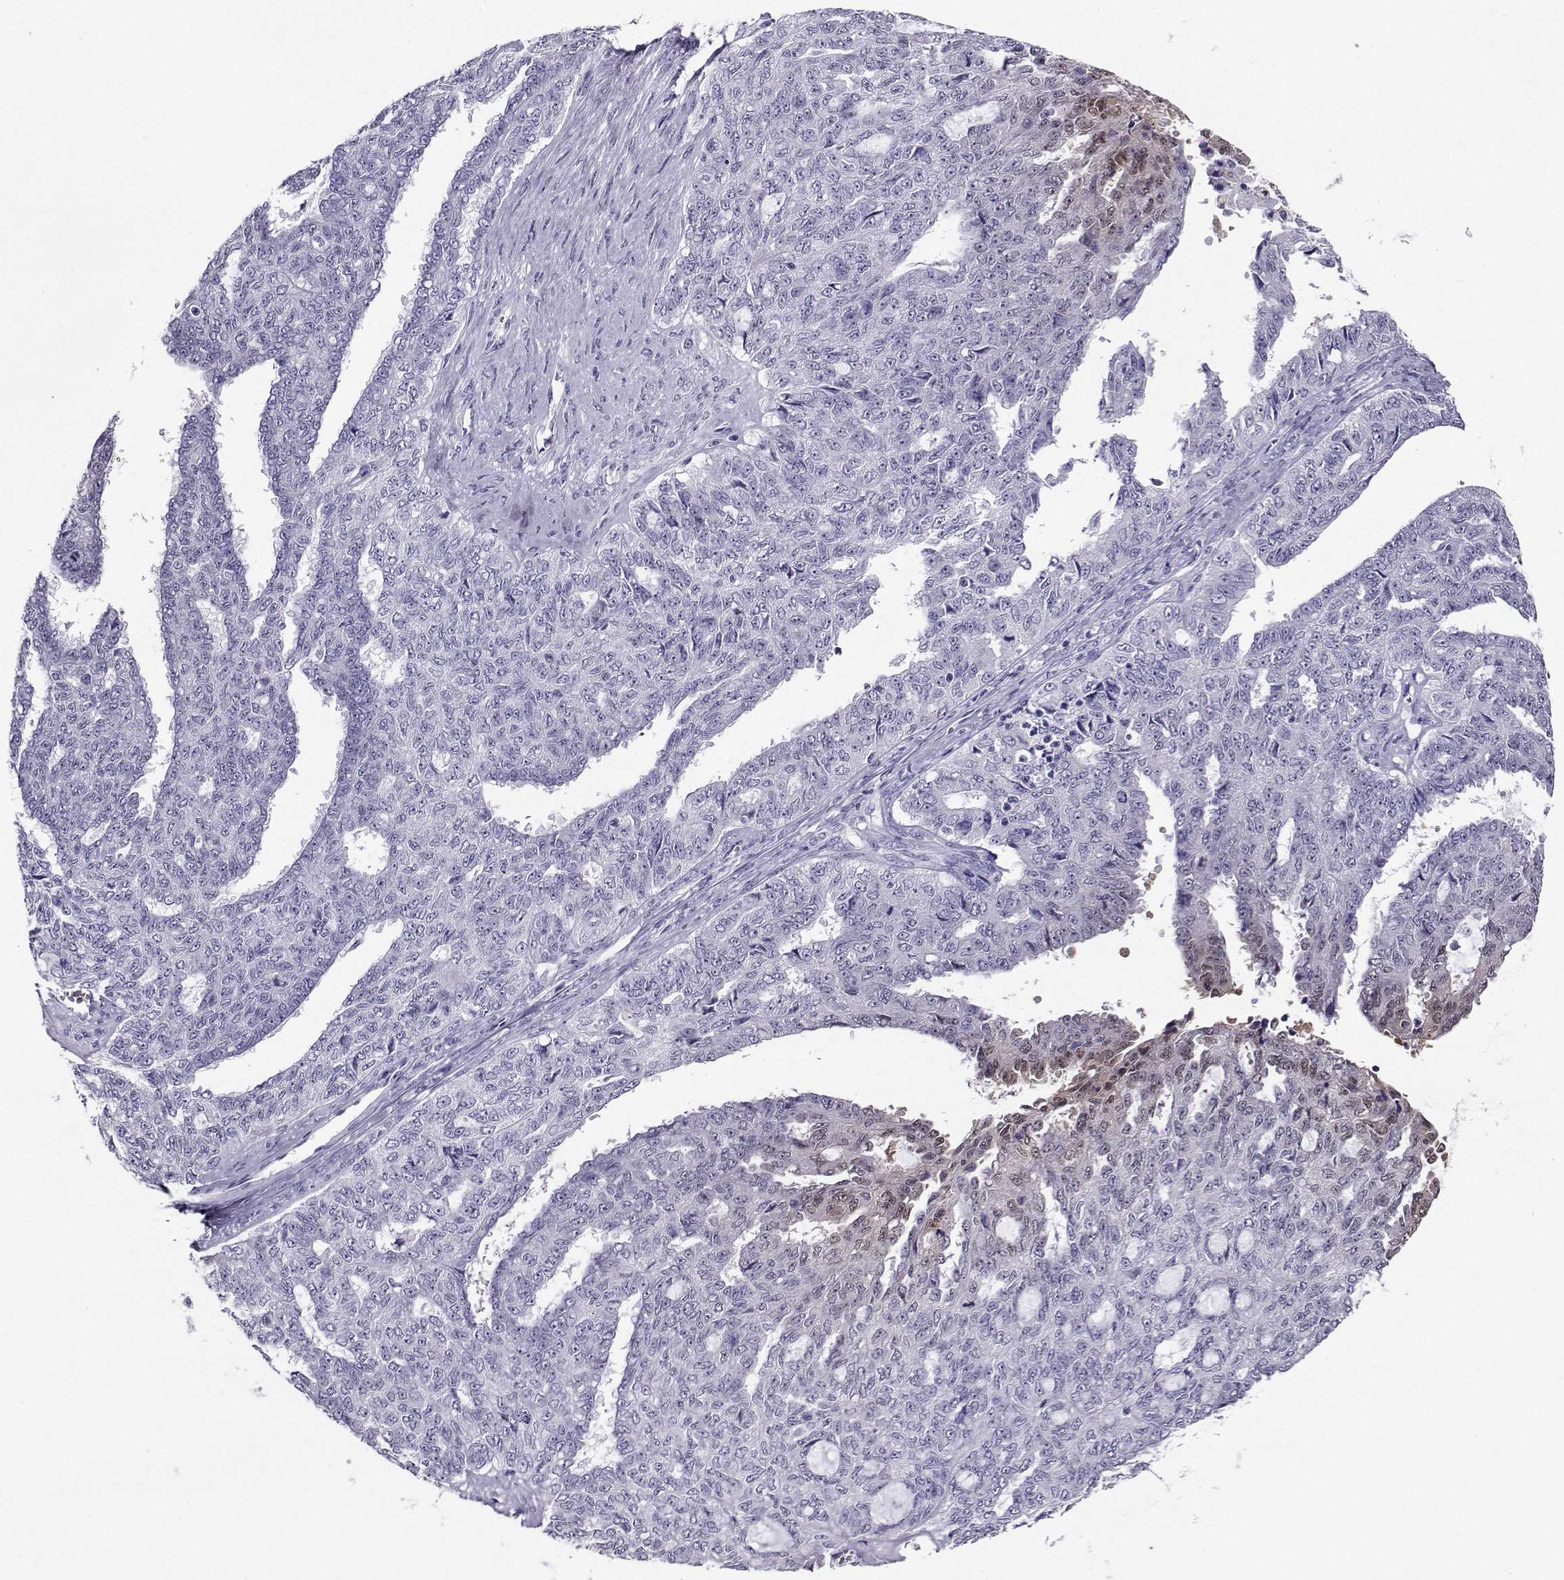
{"staining": {"intensity": "moderate", "quantity": "<25%", "location": "nuclear"}, "tissue": "ovarian cancer", "cell_type": "Tumor cells", "image_type": "cancer", "snomed": [{"axis": "morphology", "description": "Cystadenocarcinoma, serous, NOS"}, {"axis": "topography", "description": "Ovary"}], "caption": "Immunohistochemical staining of serous cystadenocarcinoma (ovarian) reveals moderate nuclear protein expression in approximately <25% of tumor cells. The staining was performed using DAB (3,3'-diaminobenzidine) to visualize the protein expression in brown, while the nuclei were stained in blue with hematoxylin (Magnification: 20x).", "gene": "PGK1", "patient": {"sex": "female", "age": 71}}